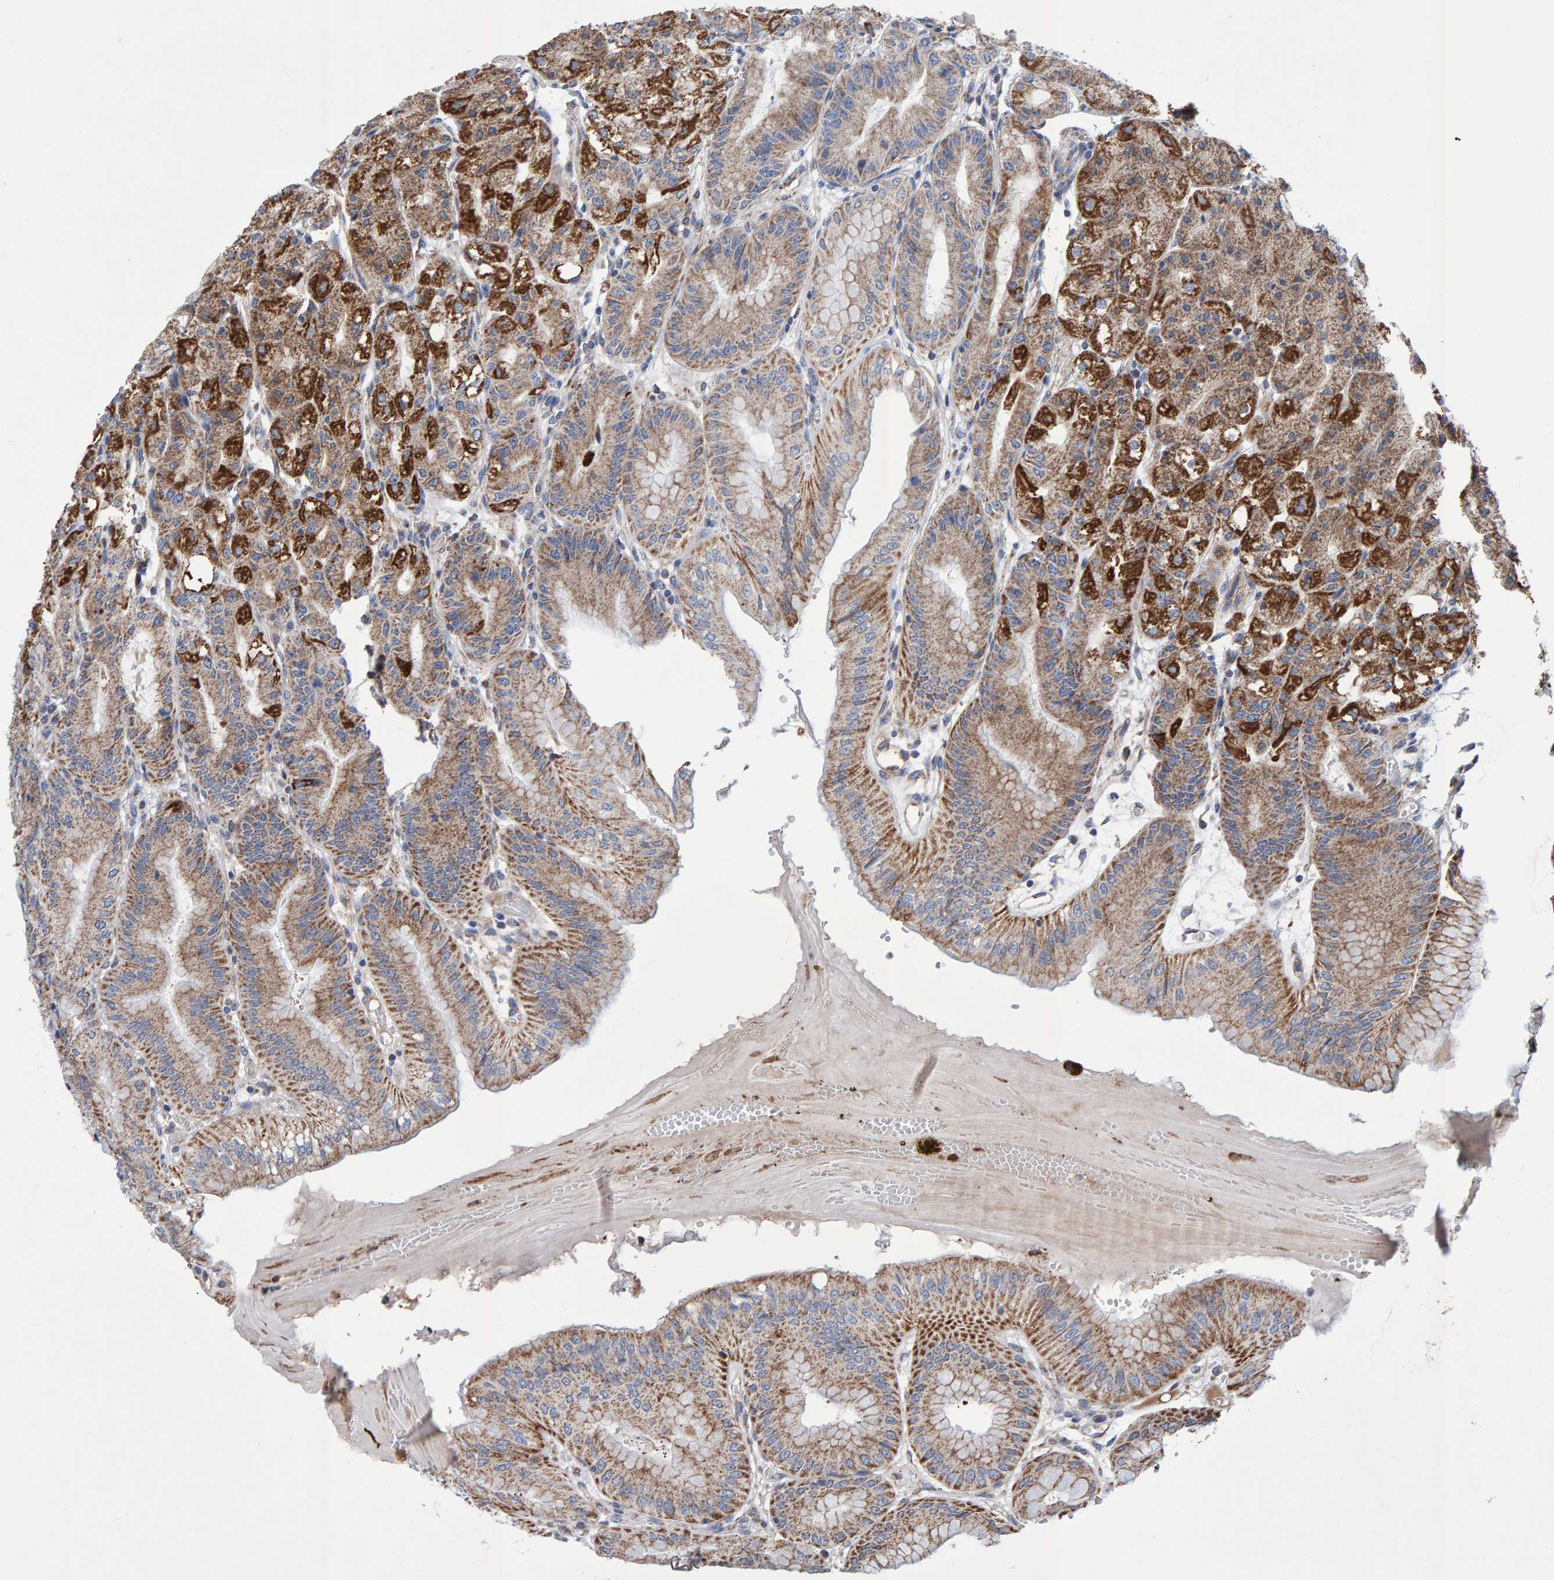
{"staining": {"intensity": "strong", "quantity": "25%-75%", "location": "cytoplasmic/membranous"}, "tissue": "stomach", "cell_type": "Glandular cells", "image_type": "normal", "snomed": [{"axis": "morphology", "description": "Normal tissue, NOS"}, {"axis": "topography", "description": "Stomach, lower"}], "caption": "High-magnification brightfield microscopy of unremarkable stomach stained with DAB (brown) and counterstained with hematoxylin (blue). glandular cells exhibit strong cytoplasmic/membranous expression is appreciated in approximately25%-75% of cells.", "gene": "EFR3A", "patient": {"sex": "male", "age": 71}}